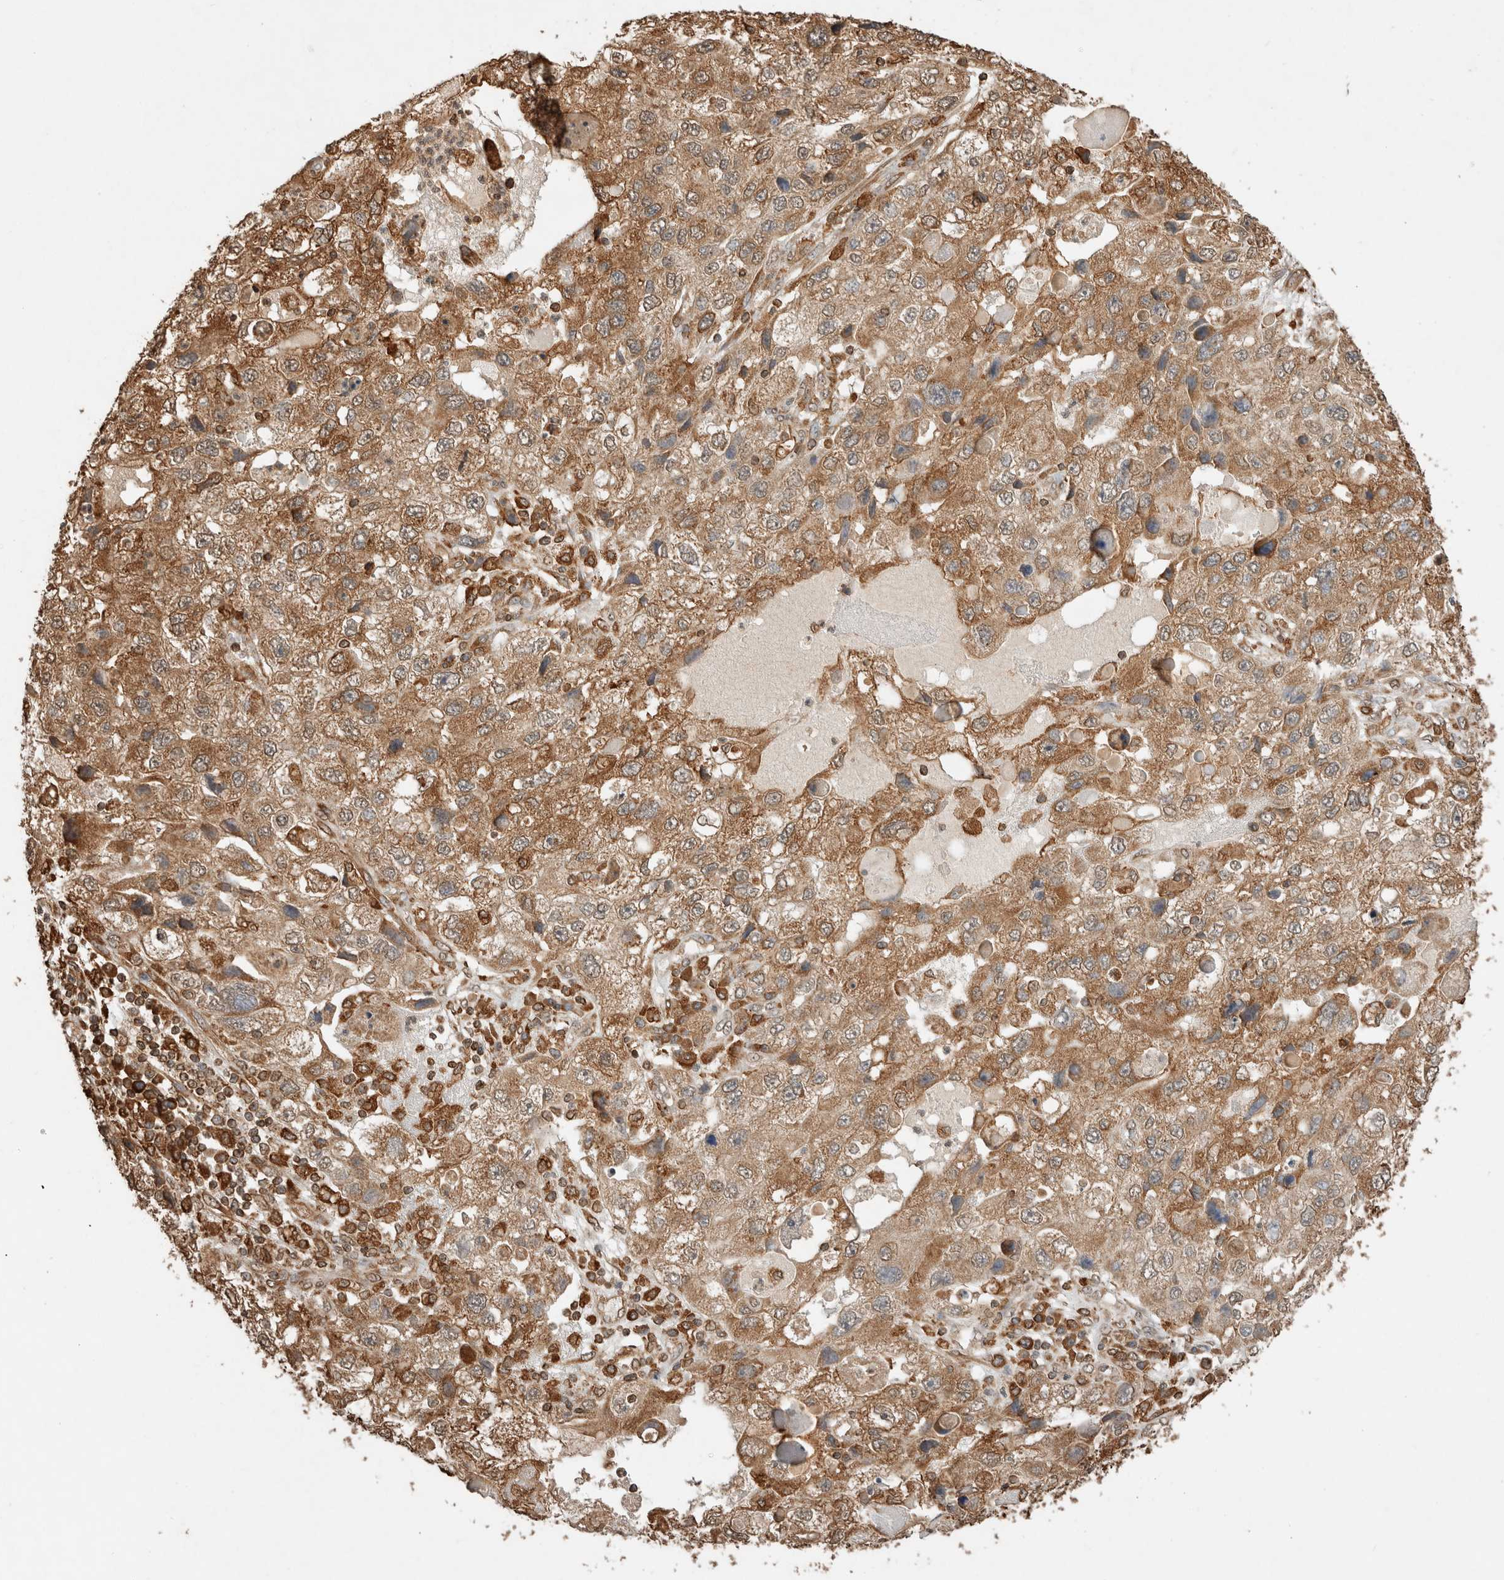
{"staining": {"intensity": "moderate", "quantity": ">75%", "location": "cytoplasmic/membranous"}, "tissue": "endometrial cancer", "cell_type": "Tumor cells", "image_type": "cancer", "snomed": [{"axis": "morphology", "description": "Adenocarcinoma, NOS"}, {"axis": "topography", "description": "Endometrium"}], "caption": "Endometrial adenocarcinoma tissue demonstrates moderate cytoplasmic/membranous positivity in approximately >75% of tumor cells, visualized by immunohistochemistry.", "gene": "ERAP1", "patient": {"sex": "female", "age": 49}}